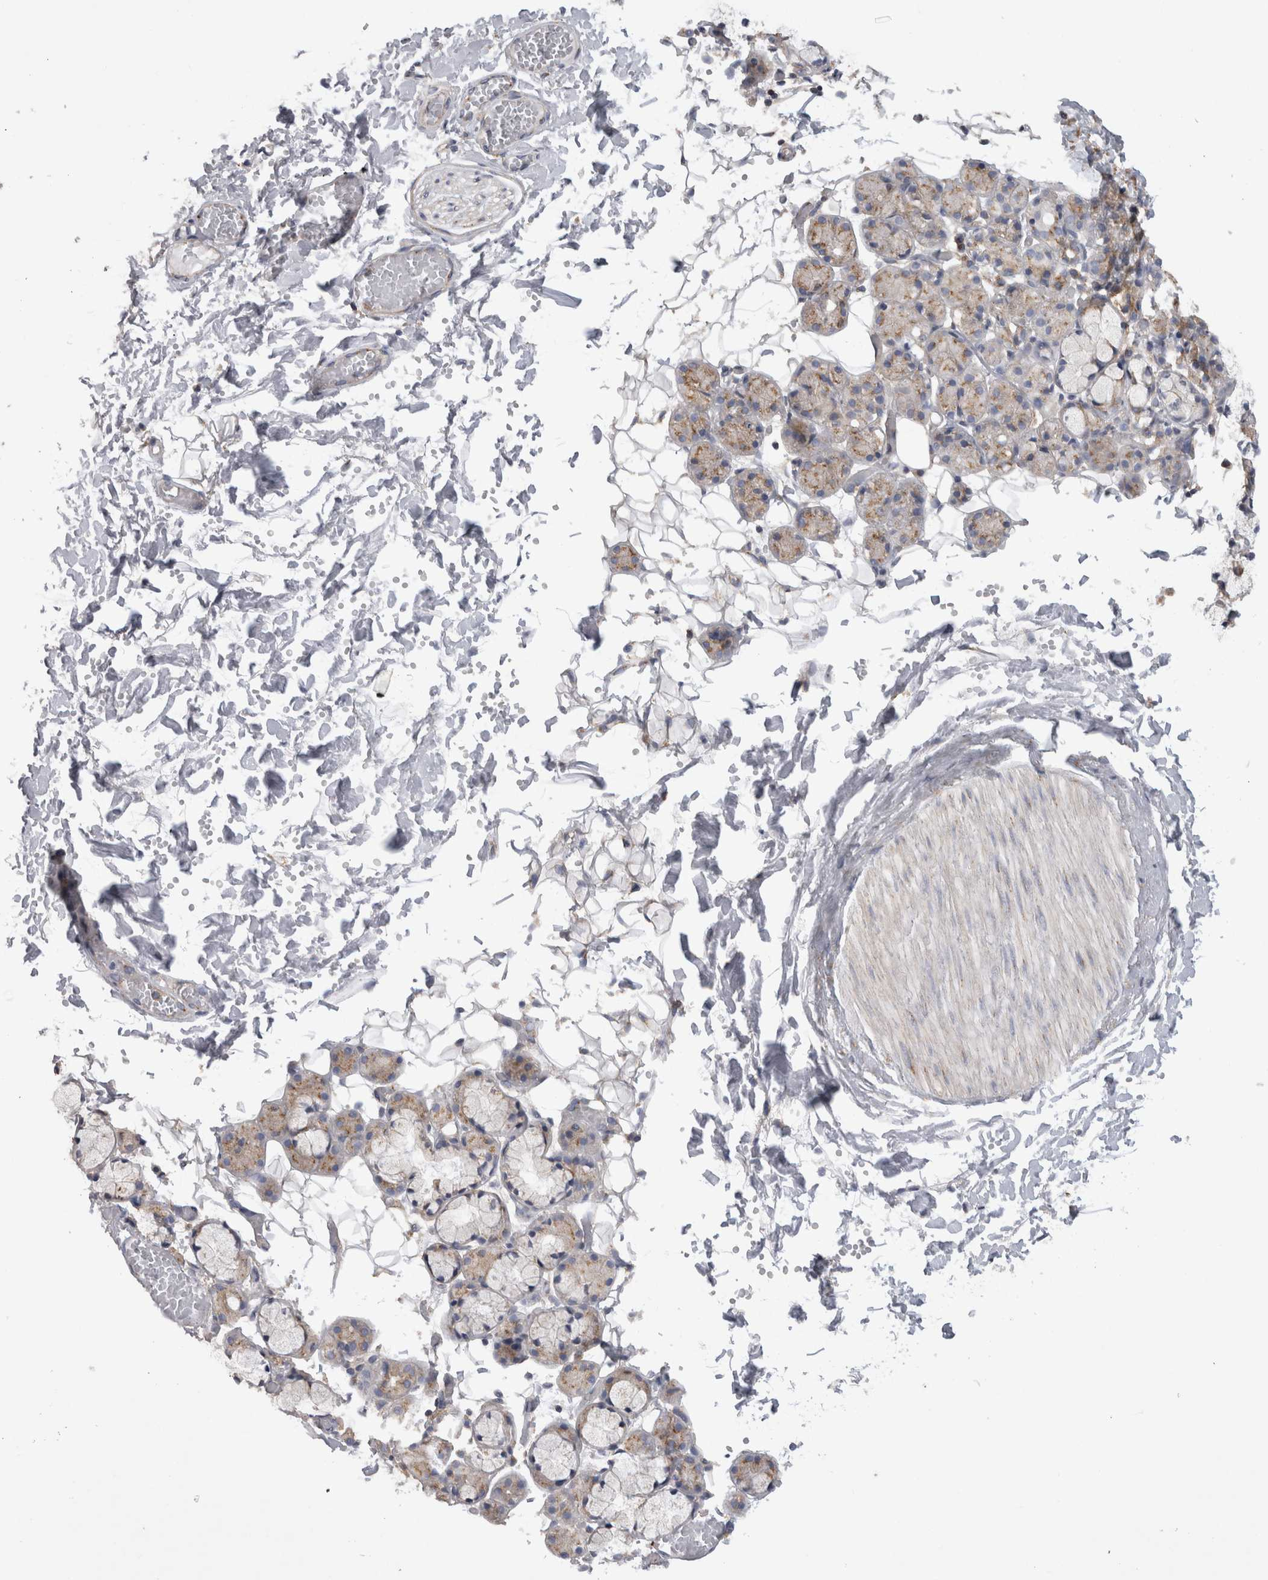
{"staining": {"intensity": "weak", "quantity": ">75%", "location": "cytoplasmic/membranous"}, "tissue": "salivary gland", "cell_type": "Glandular cells", "image_type": "normal", "snomed": [{"axis": "morphology", "description": "Normal tissue, NOS"}, {"axis": "topography", "description": "Salivary gland"}], "caption": "An image showing weak cytoplasmic/membranous staining in about >75% of glandular cells in normal salivary gland, as visualized by brown immunohistochemical staining.", "gene": "ATXN3L", "patient": {"sex": "male", "age": 63}}